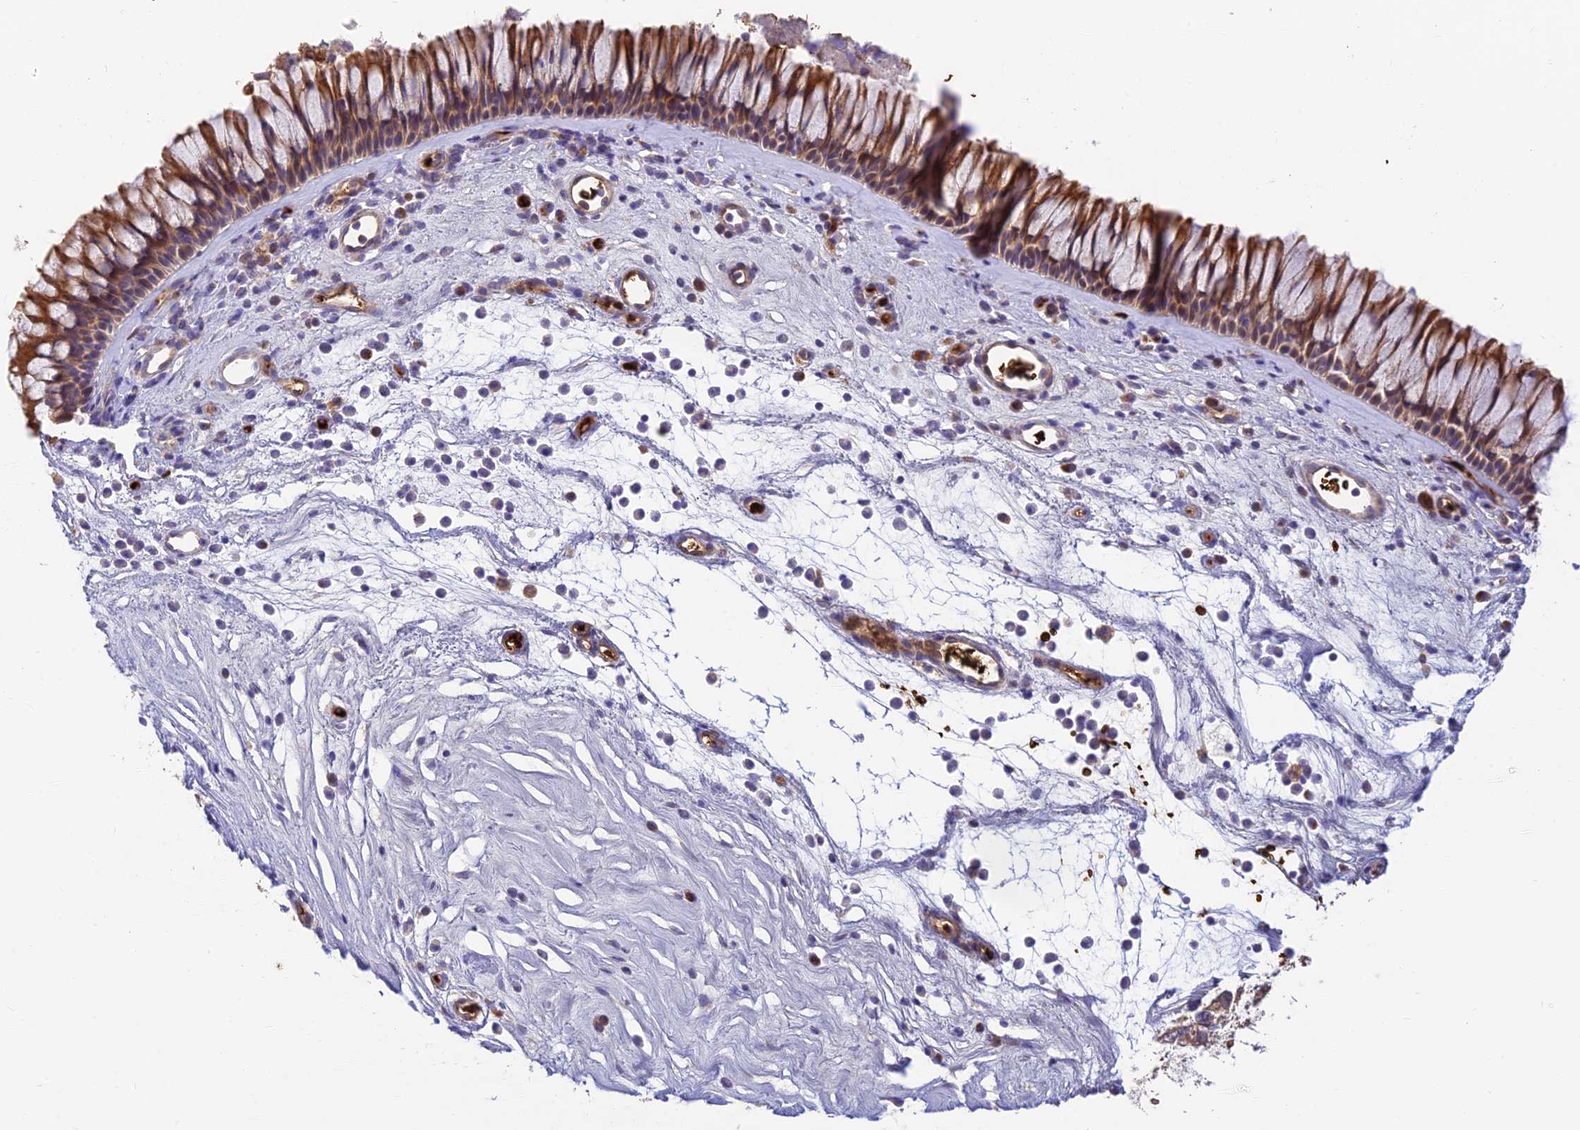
{"staining": {"intensity": "moderate", "quantity": ">75%", "location": "cytoplasmic/membranous"}, "tissue": "nasopharynx", "cell_type": "Respiratory epithelial cells", "image_type": "normal", "snomed": [{"axis": "morphology", "description": "Normal tissue, NOS"}, {"axis": "morphology", "description": "Inflammation, NOS"}, {"axis": "morphology", "description": "Malignant melanoma, Metastatic site"}, {"axis": "topography", "description": "Nasopharynx"}], "caption": "Immunohistochemical staining of unremarkable nasopharynx exhibits >75% levels of moderate cytoplasmic/membranous protein expression in about >75% of respiratory epithelial cells. The protein is shown in brown color, while the nuclei are stained blue.", "gene": "UFSP2", "patient": {"sex": "male", "age": 70}}